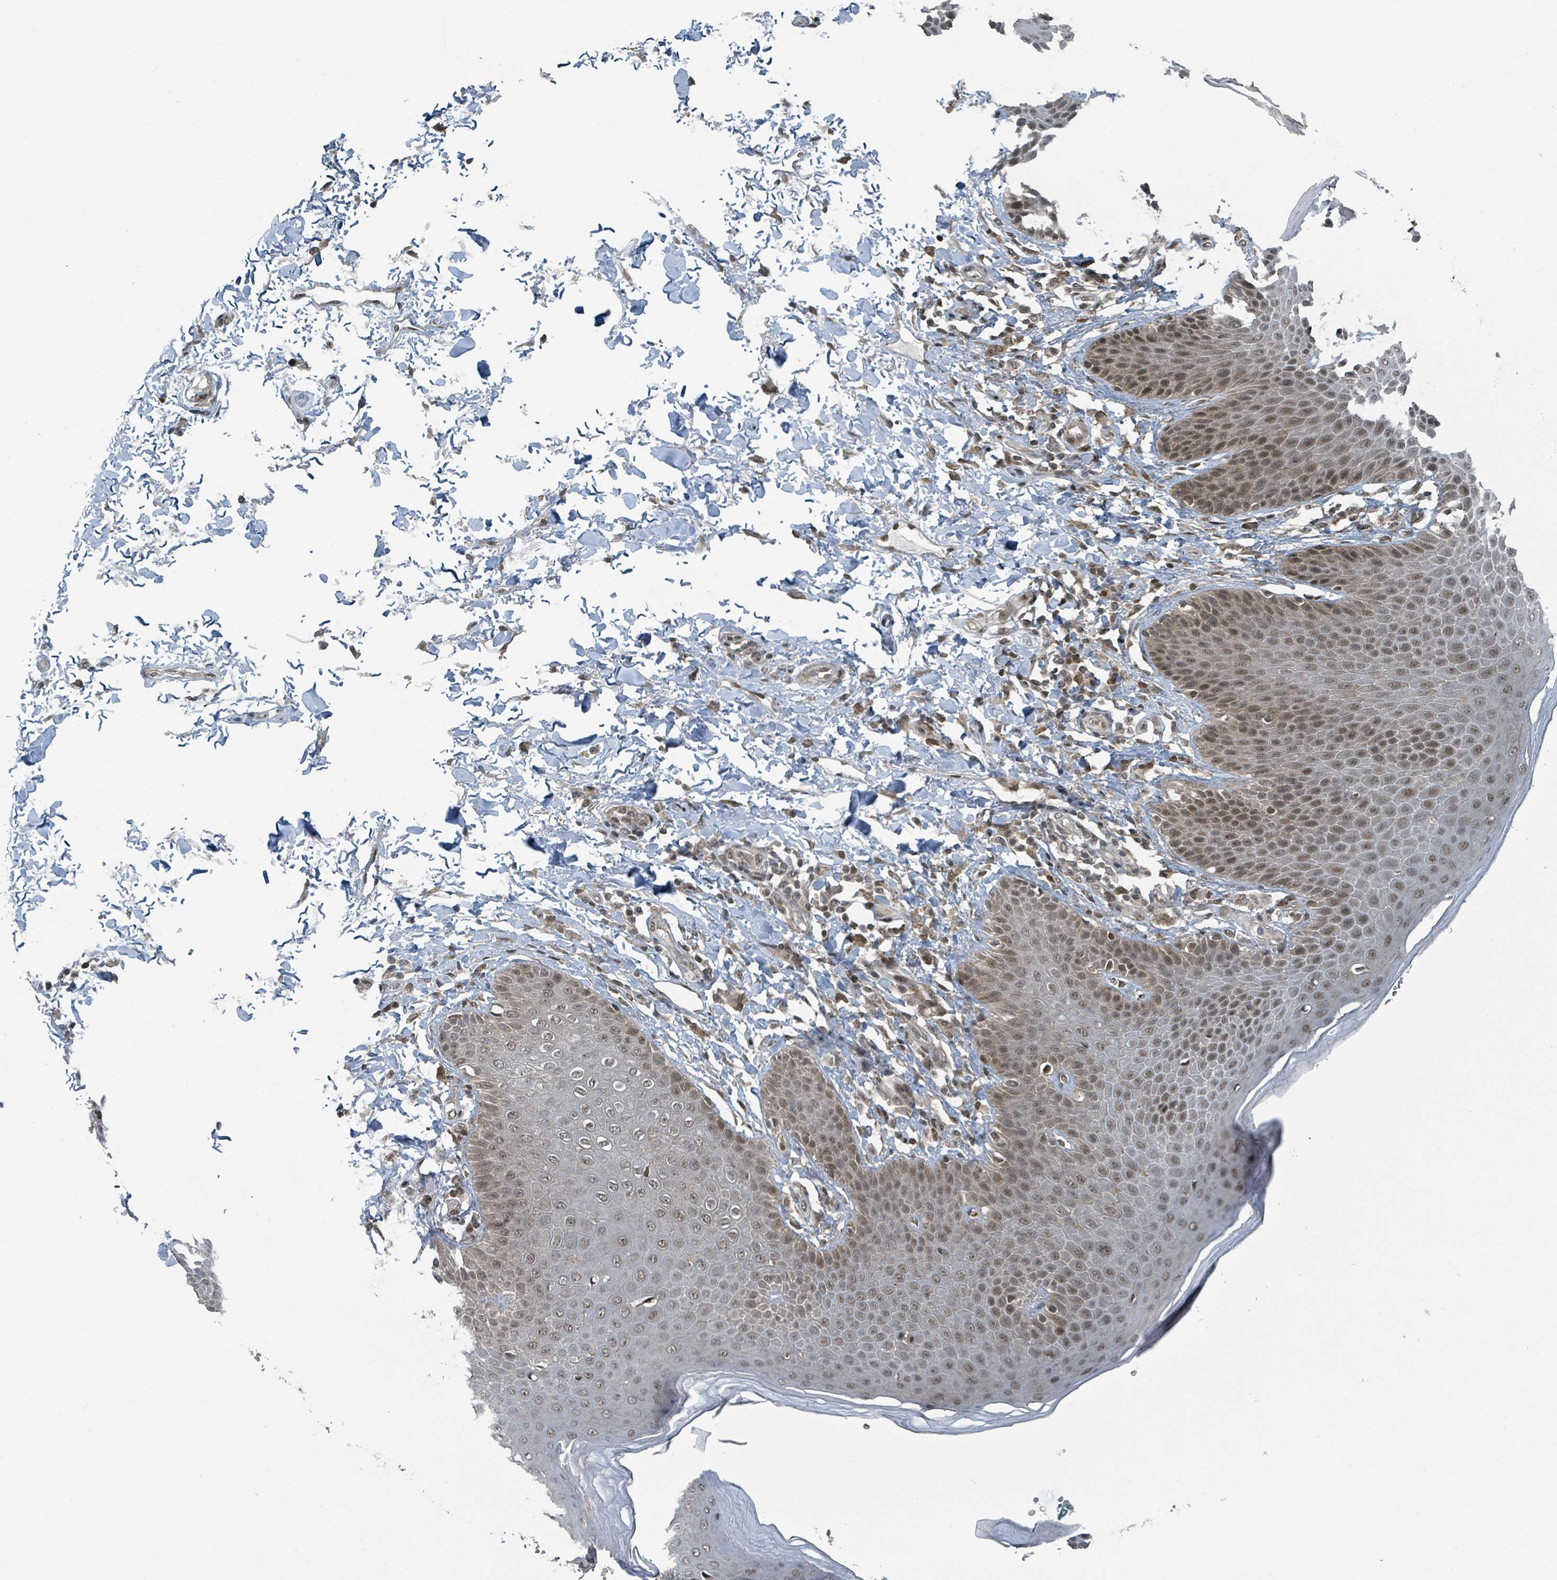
{"staining": {"intensity": "moderate", "quantity": ">75%", "location": "nuclear"}, "tissue": "skin", "cell_type": "Epidermal cells", "image_type": "normal", "snomed": [{"axis": "morphology", "description": "Normal tissue, NOS"}, {"axis": "topography", "description": "Peripheral nerve tissue"}], "caption": "This histopathology image demonstrates immunohistochemistry staining of benign human skin, with medium moderate nuclear expression in about >75% of epidermal cells.", "gene": "PHIP", "patient": {"sex": "male", "age": 51}}